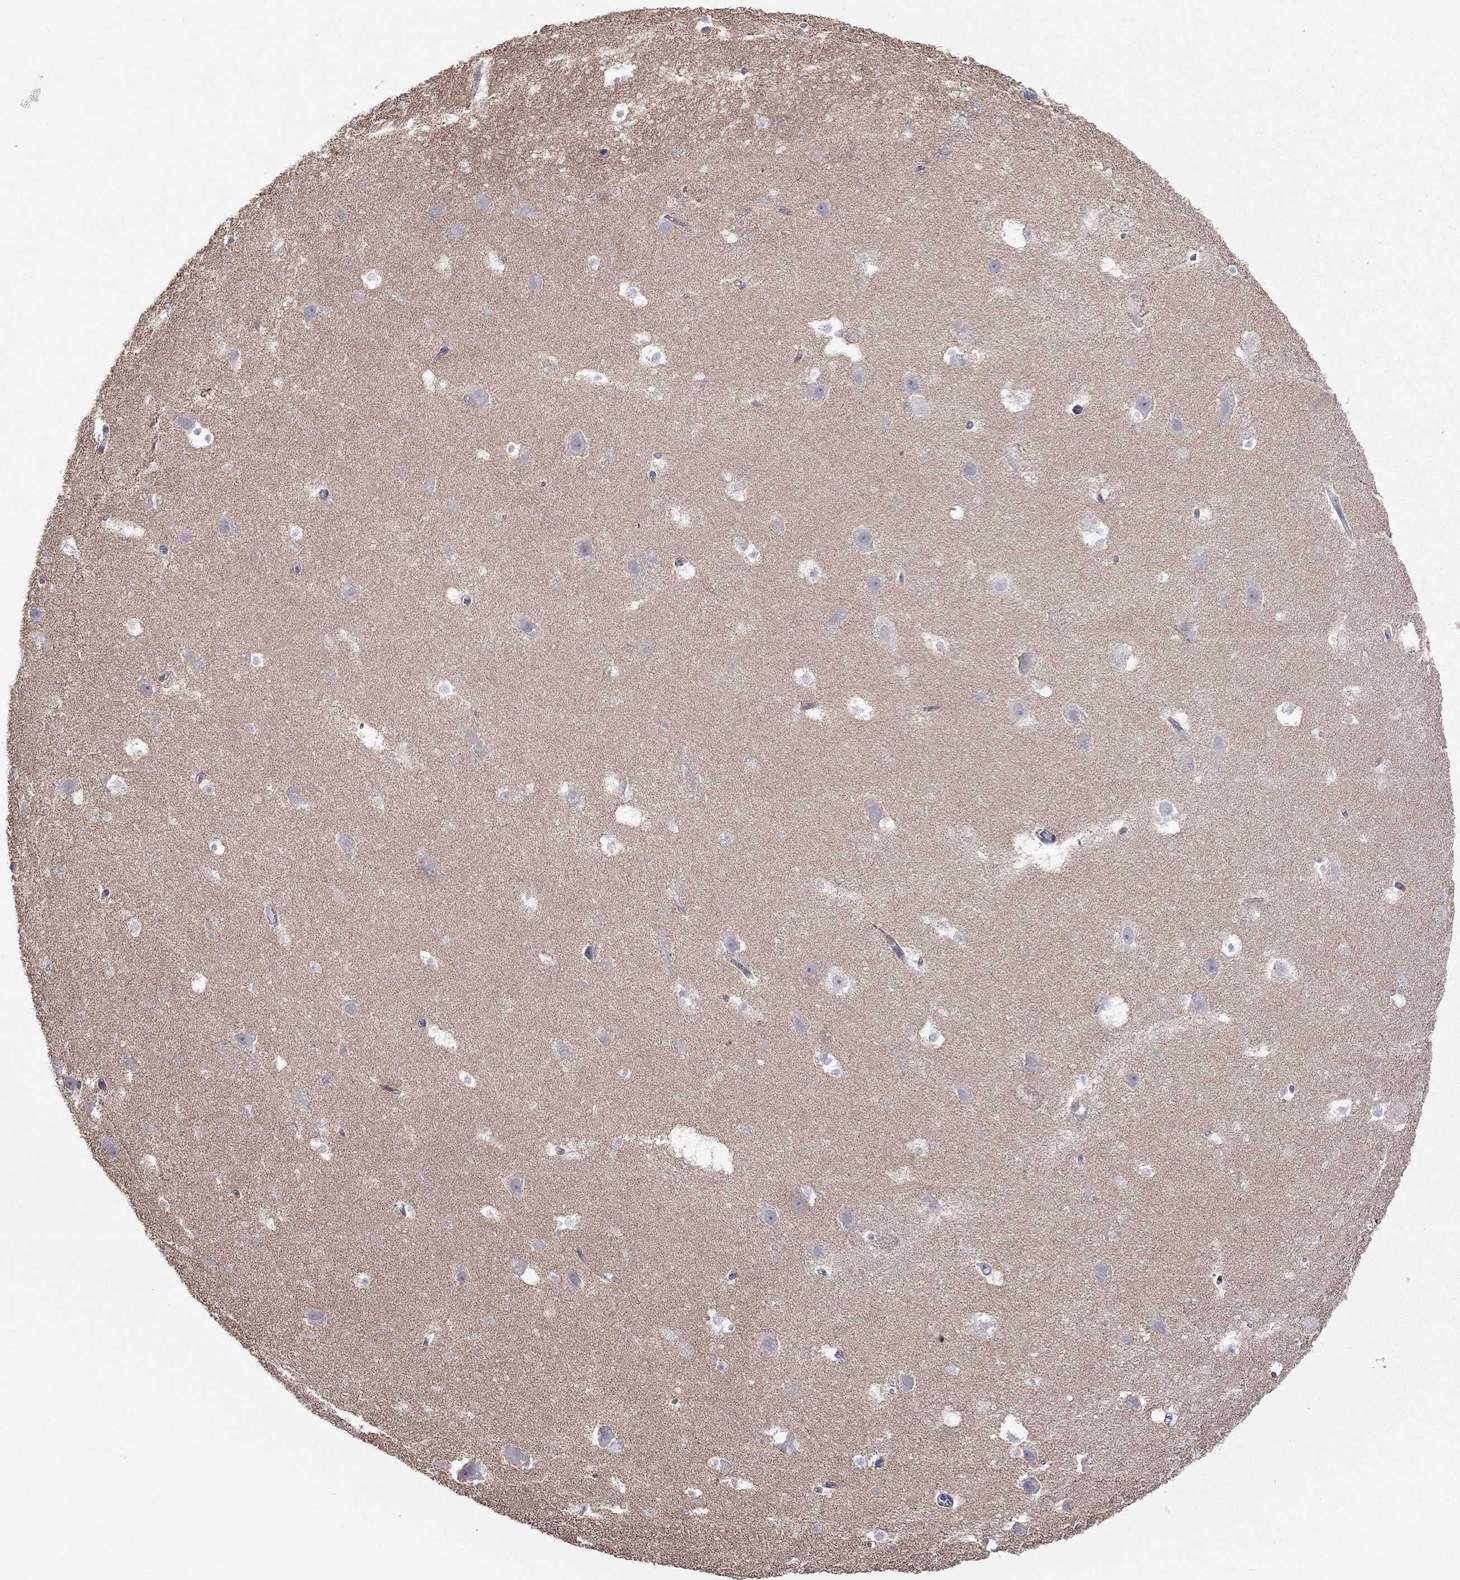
{"staining": {"intensity": "negative", "quantity": "none", "location": "none"}, "tissue": "hippocampus", "cell_type": "Glial cells", "image_type": "normal", "snomed": [{"axis": "morphology", "description": "Normal tissue, NOS"}, {"axis": "topography", "description": "Hippocampus"}], "caption": "DAB (3,3'-diaminobenzidine) immunohistochemical staining of normal human hippocampus demonstrates no significant staining in glial cells.", "gene": "PCDHA6", "patient": {"sex": "male", "age": 26}}